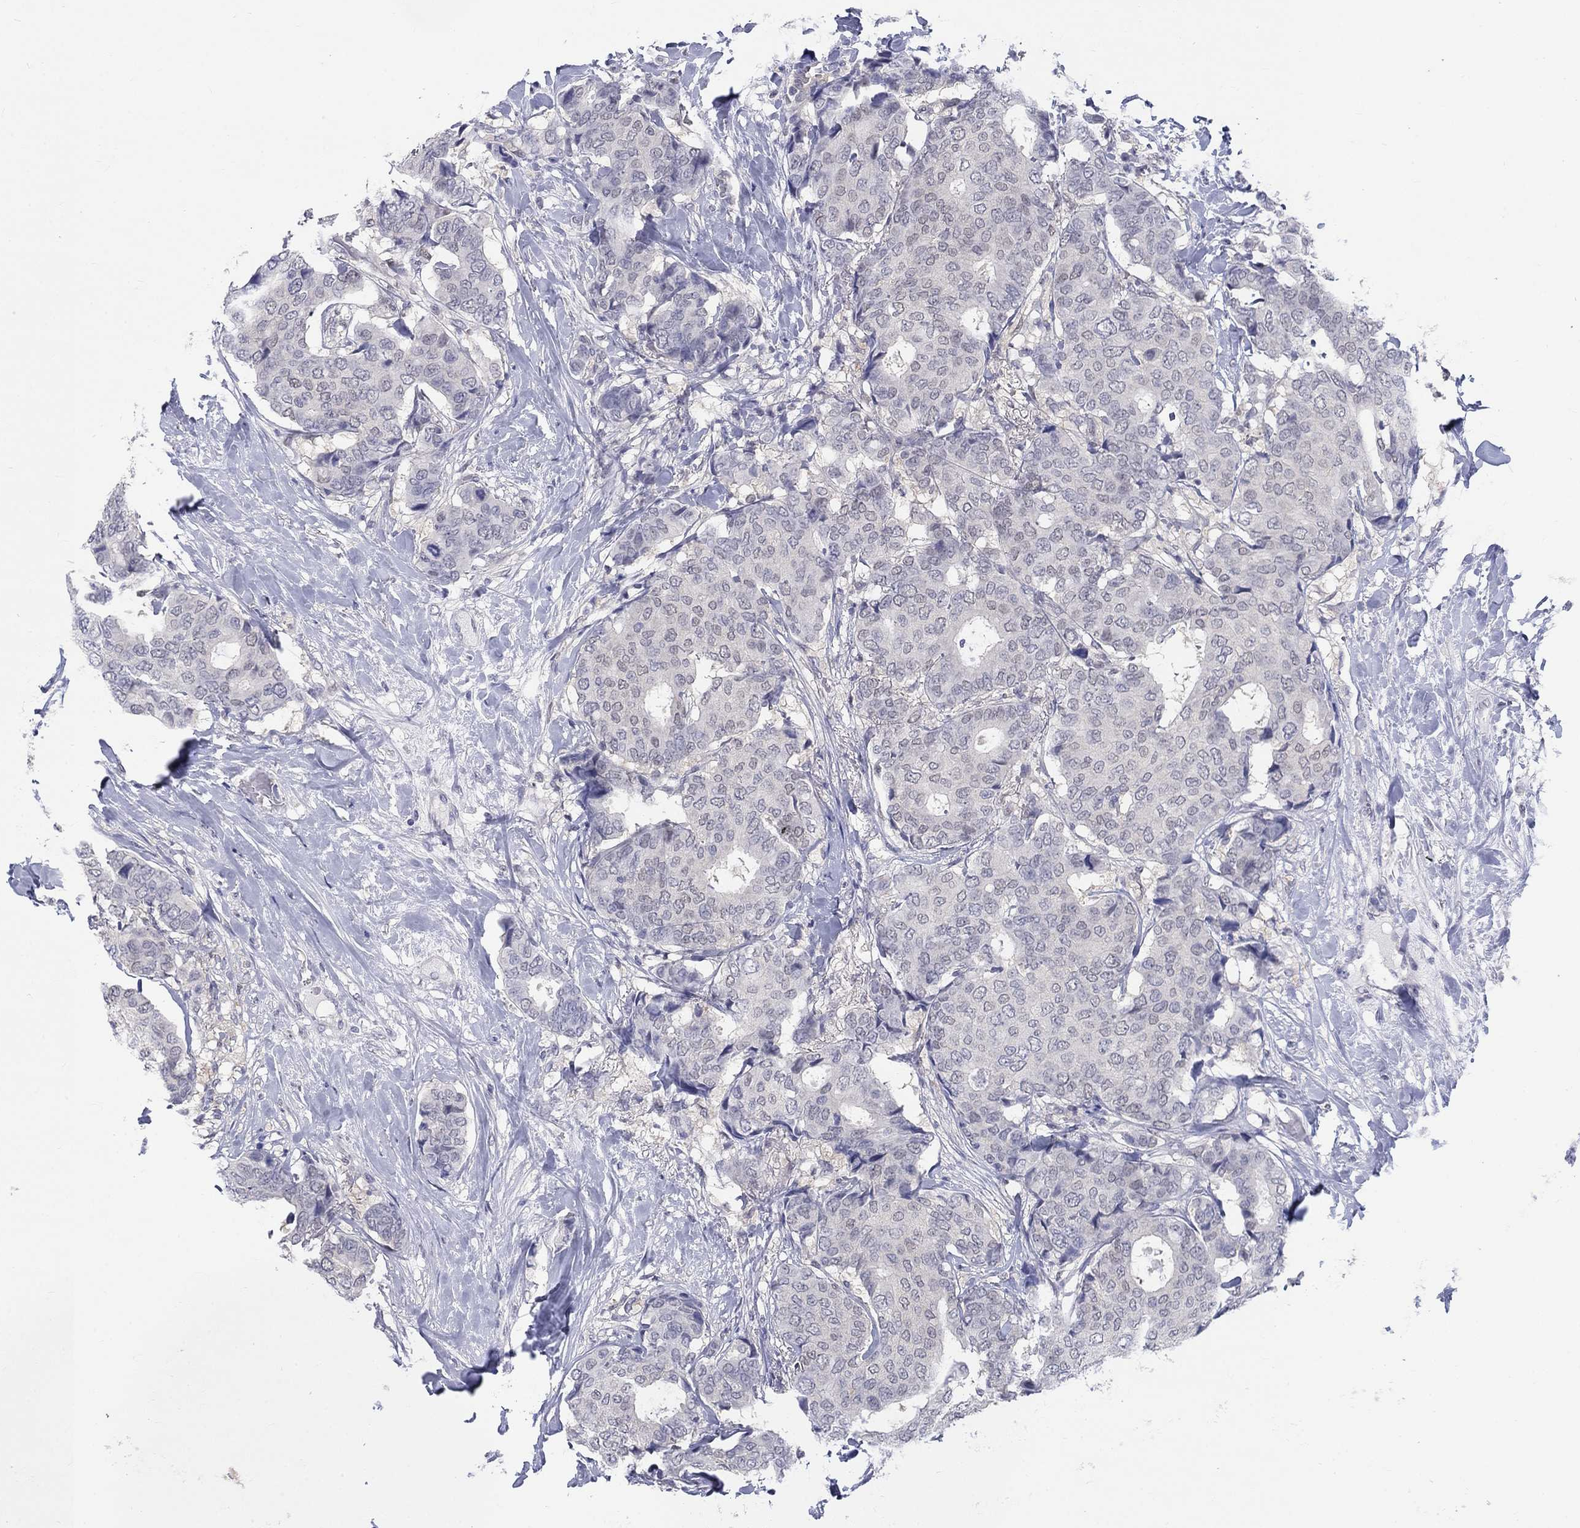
{"staining": {"intensity": "negative", "quantity": "none", "location": "none"}, "tissue": "breast cancer", "cell_type": "Tumor cells", "image_type": "cancer", "snomed": [{"axis": "morphology", "description": "Duct carcinoma"}, {"axis": "topography", "description": "Breast"}], "caption": "This is an IHC photomicrograph of human breast intraductal carcinoma. There is no positivity in tumor cells.", "gene": "EGFLAM", "patient": {"sex": "female", "age": 75}}